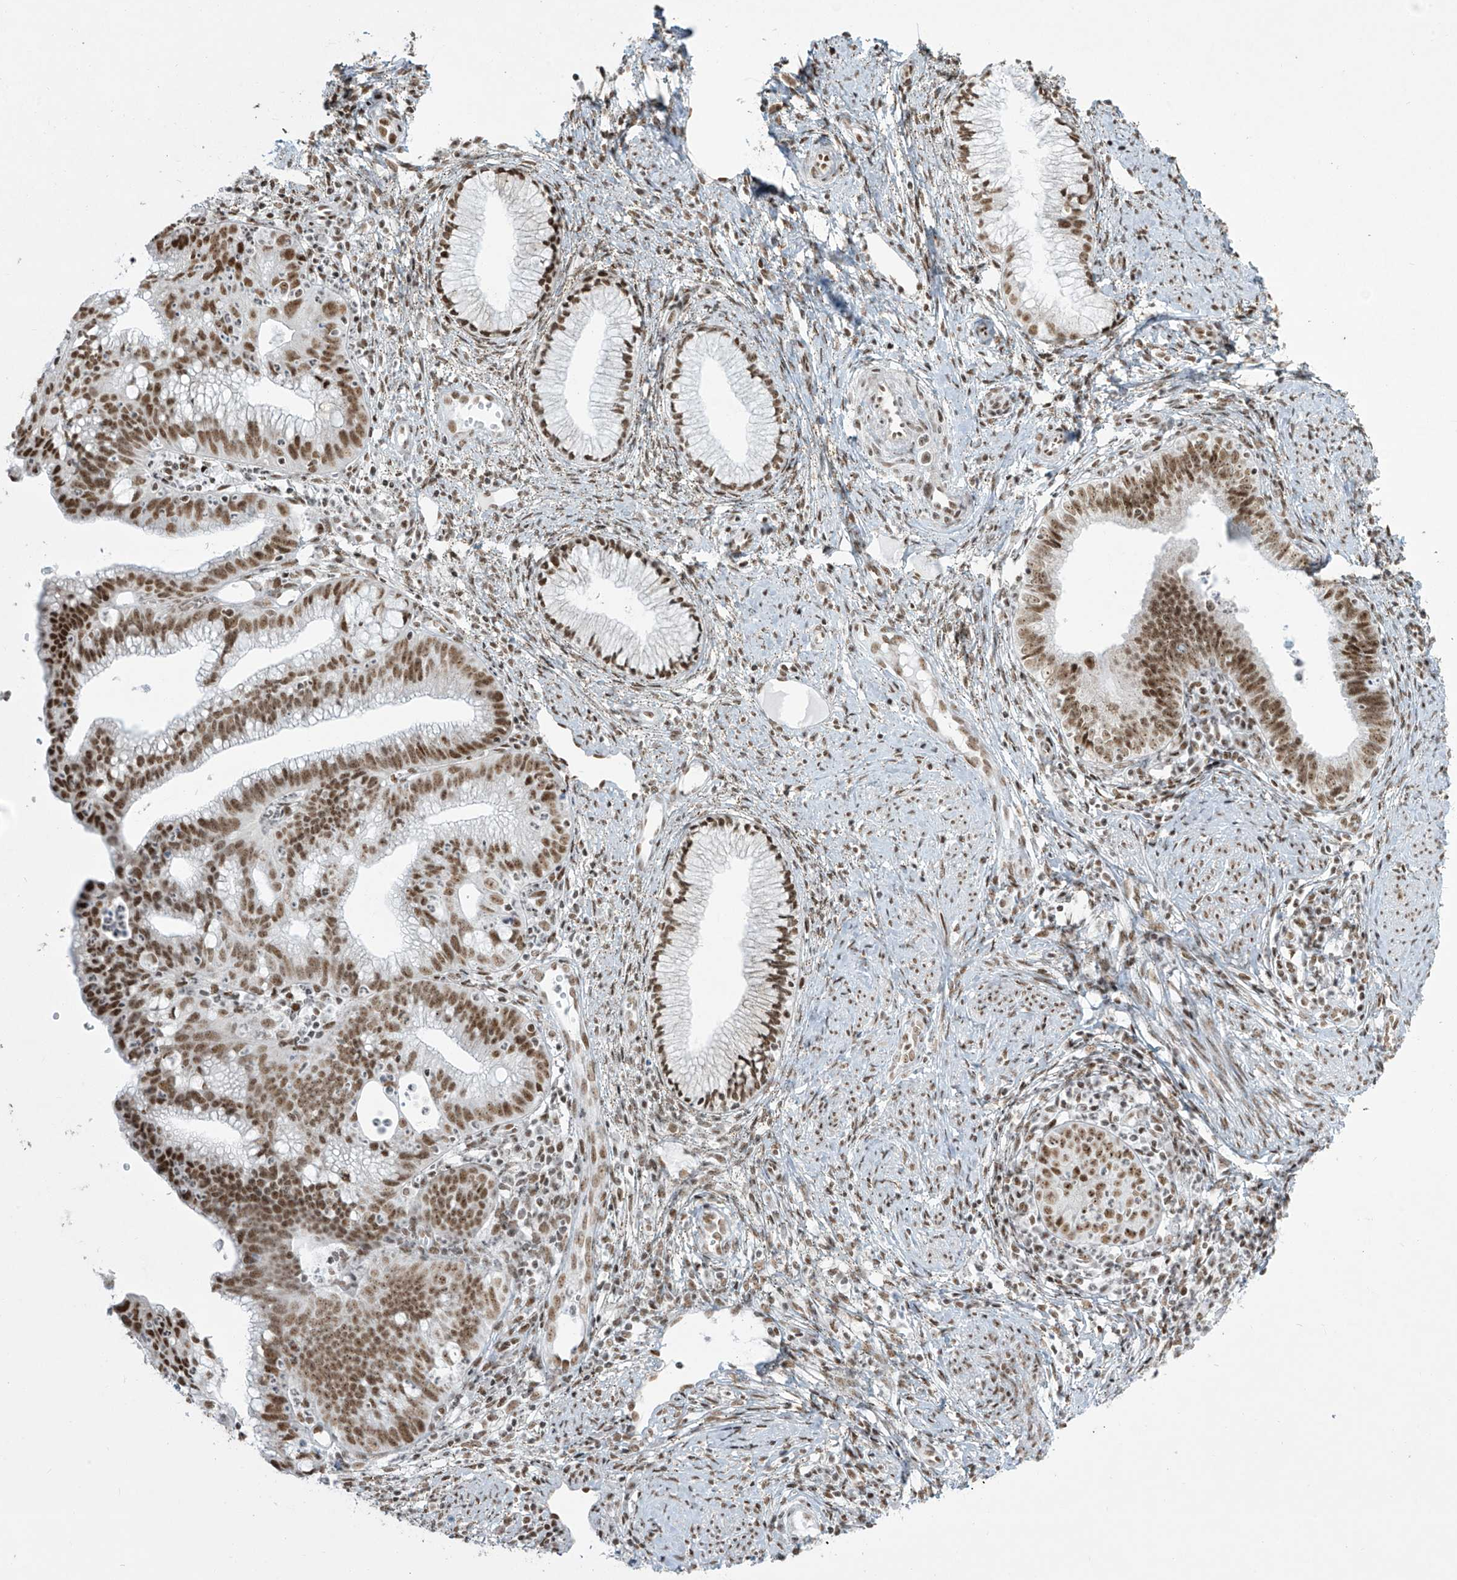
{"staining": {"intensity": "strong", "quantity": ">75%", "location": "nuclear"}, "tissue": "cervical cancer", "cell_type": "Tumor cells", "image_type": "cancer", "snomed": [{"axis": "morphology", "description": "Adenocarcinoma, NOS"}, {"axis": "topography", "description": "Cervix"}], "caption": "Adenocarcinoma (cervical) stained with DAB immunohistochemistry (IHC) displays high levels of strong nuclear positivity in approximately >75% of tumor cells.", "gene": "MS4A6A", "patient": {"sex": "female", "age": 36}}